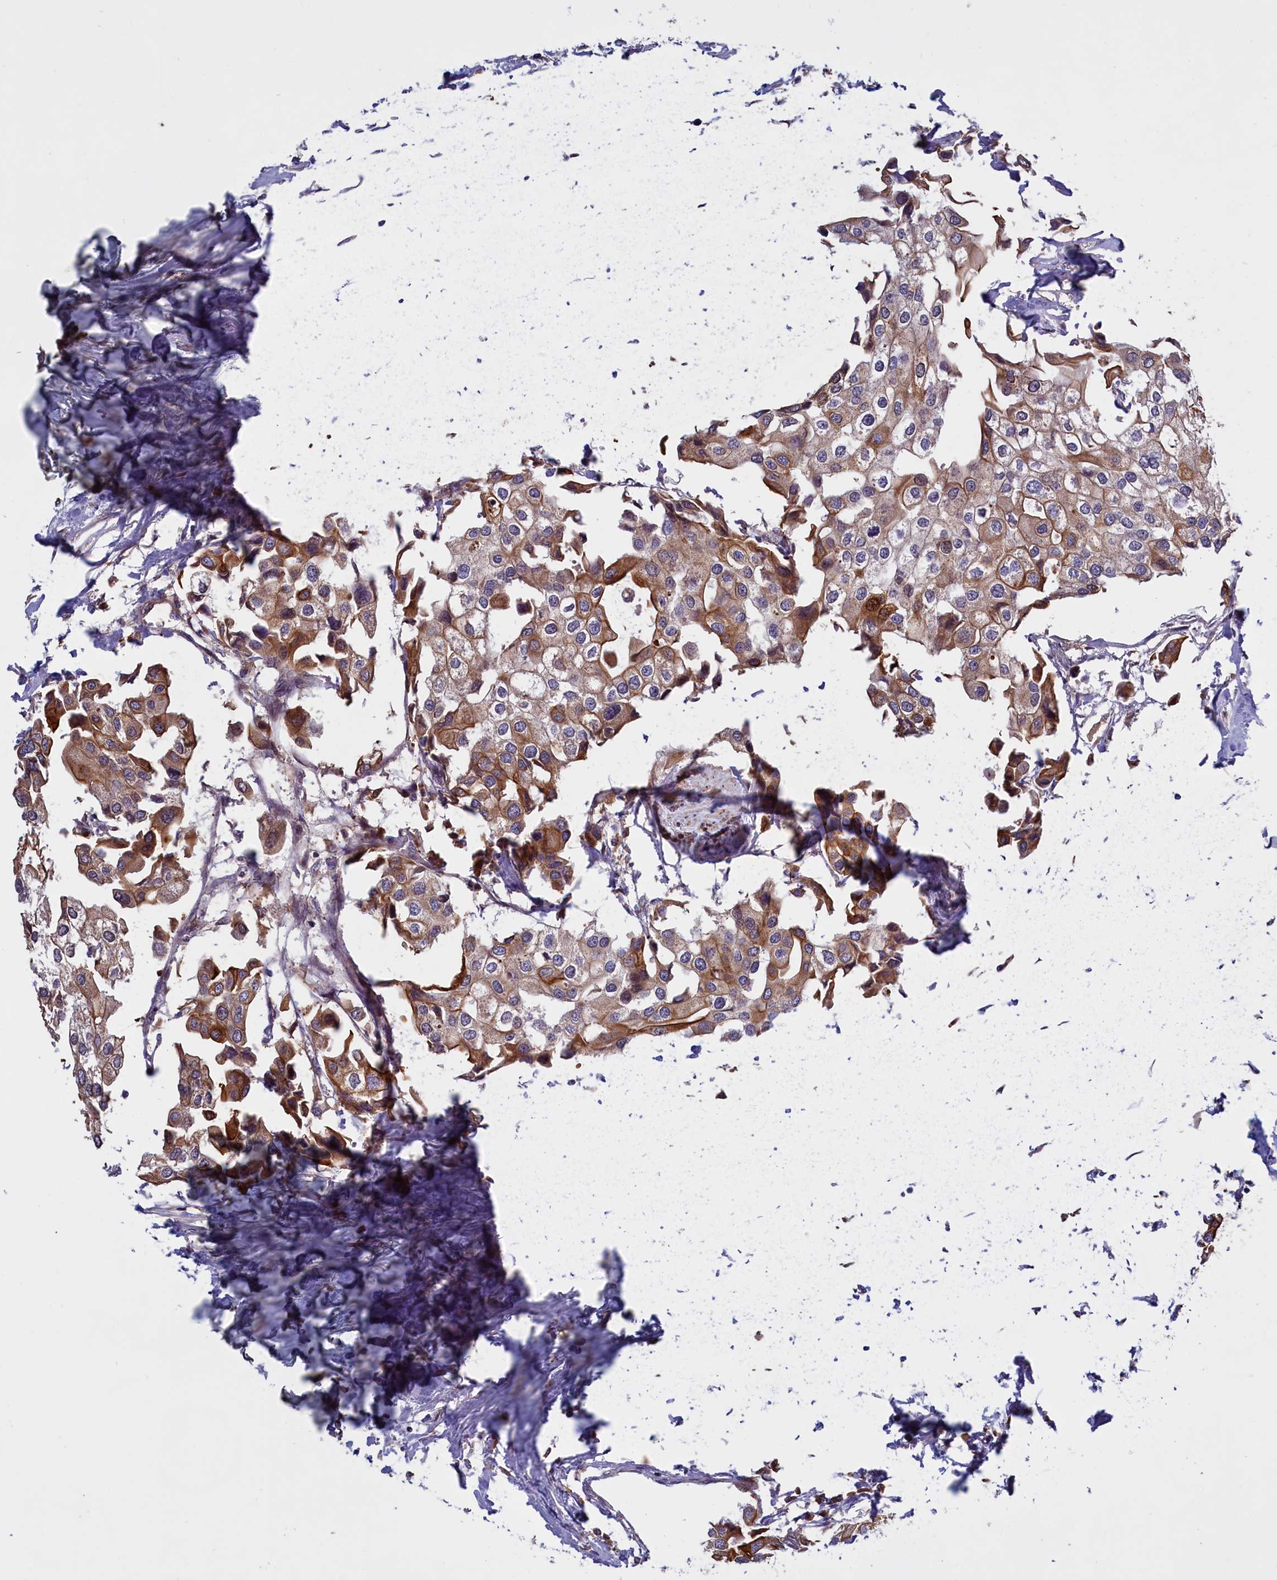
{"staining": {"intensity": "moderate", "quantity": "25%-75%", "location": "cytoplasmic/membranous"}, "tissue": "urothelial cancer", "cell_type": "Tumor cells", "image_type": "cancer", "snomed": [{"axis": "morphology", "description": "Urothelial carcinoma, High grade"}, {"axis": "topography", "description": "Urinary bladder"}], "caption": "Moderate cytoplasmic/membranous protein positivity is seen in approximately 25%-75% of tumor cells in high-grade urothelial carcinoma.", "gene": "DENND1B", "patient": {"sex": "male", "age": 64}}